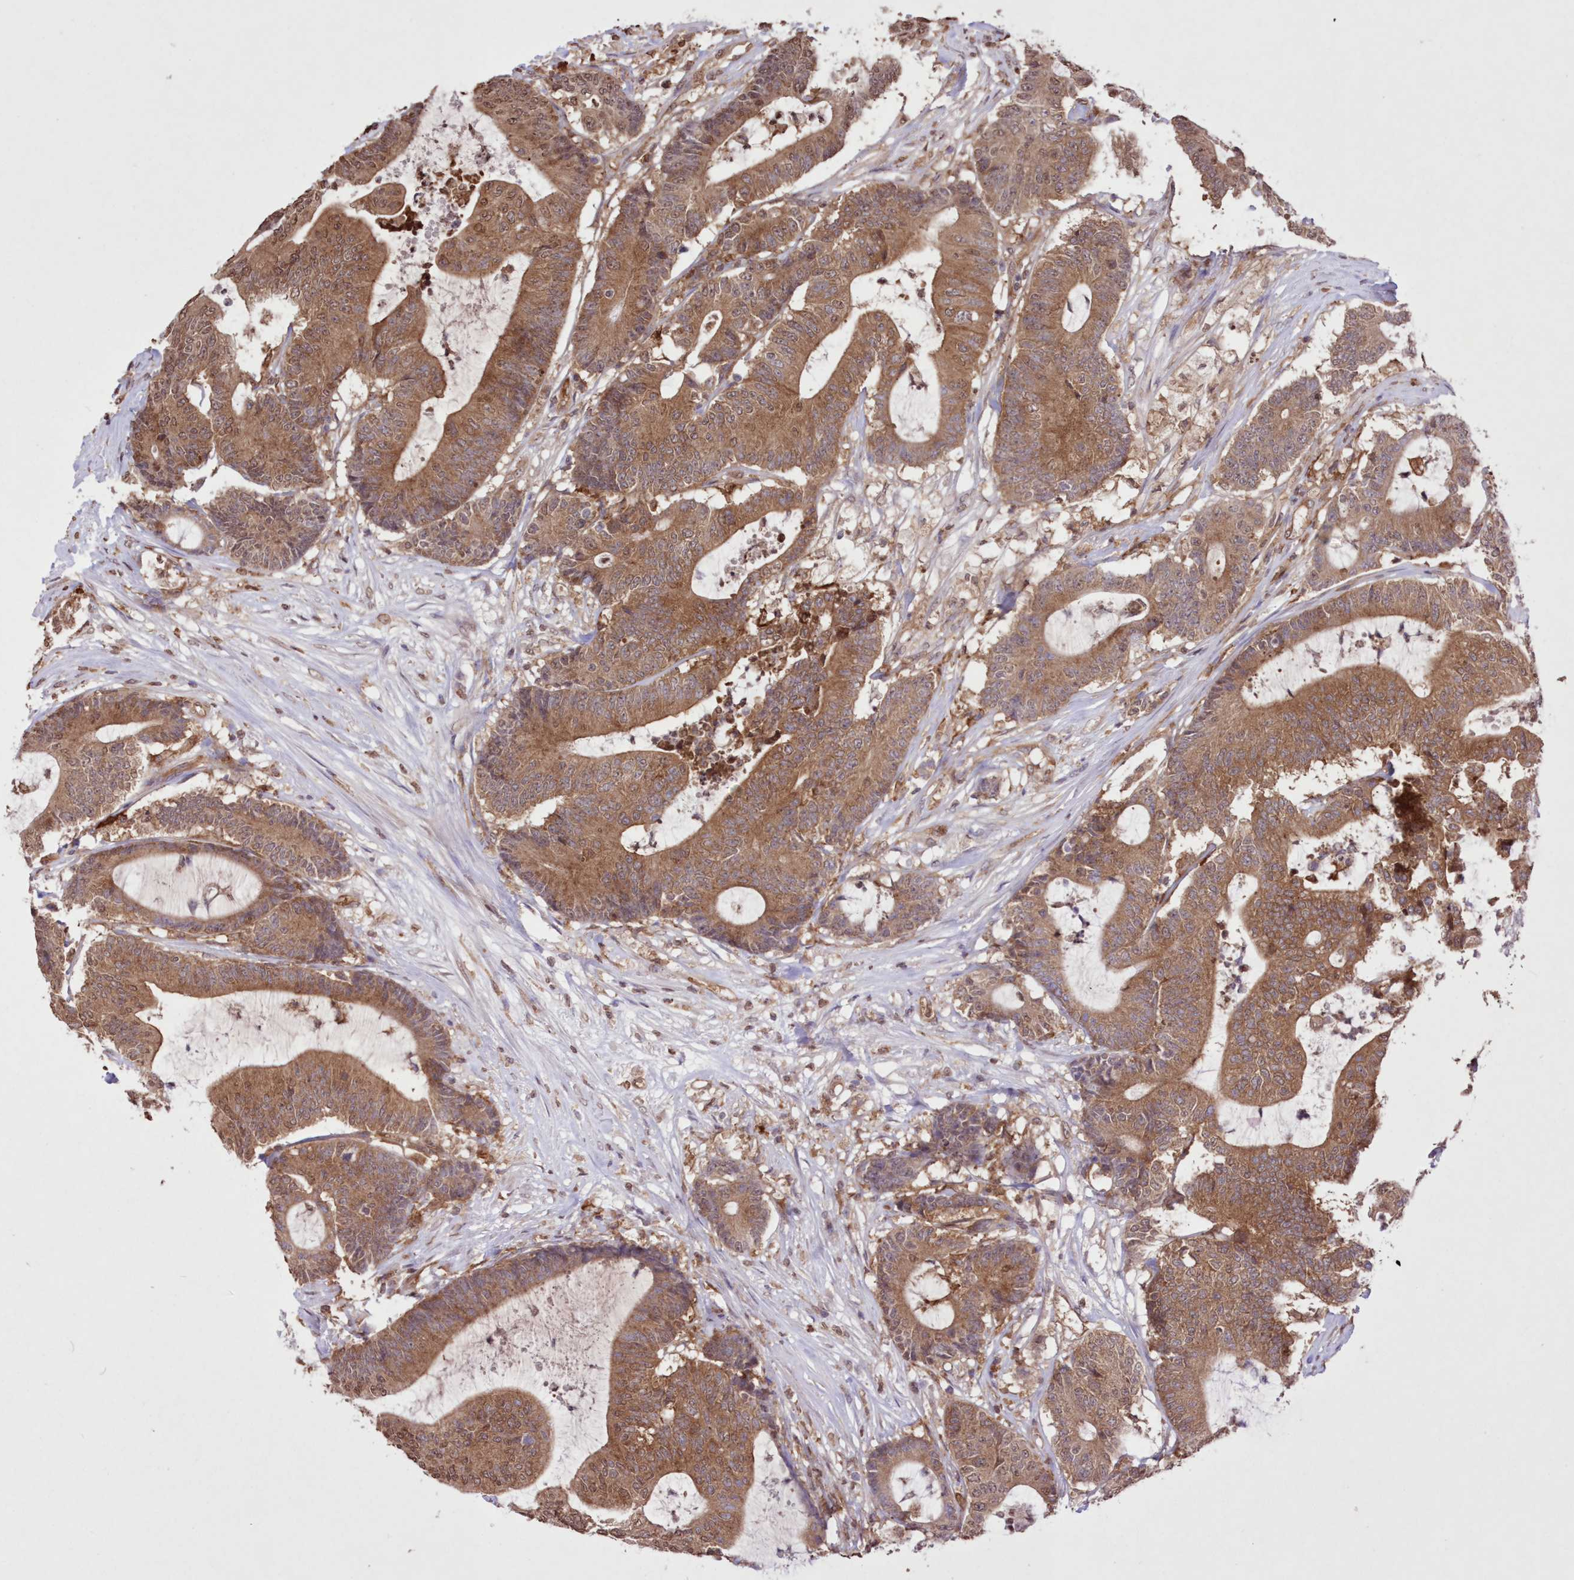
{"staining": {"intensity": "moderate", "quantity": ">75%", "location": "cytoplasmic/membranous,nuclear"}, "tissue": "colorectal cancer", "cell_type": "Tumor cells", "image_type": "cancer", "snomed": [{"axis": "morphology", "description": "Adenocarcinoma, NOS"}, {"axis": "topography", "description": "Colon"}], "caption": "Moderate cytoplasmic/membranous and nuclear protein positivity is seen in about >75% of tumor cells in adenocarcinoma (colorectal).", "gene": "FCHO2", "patient": {"sex": "female", "age": 84}}